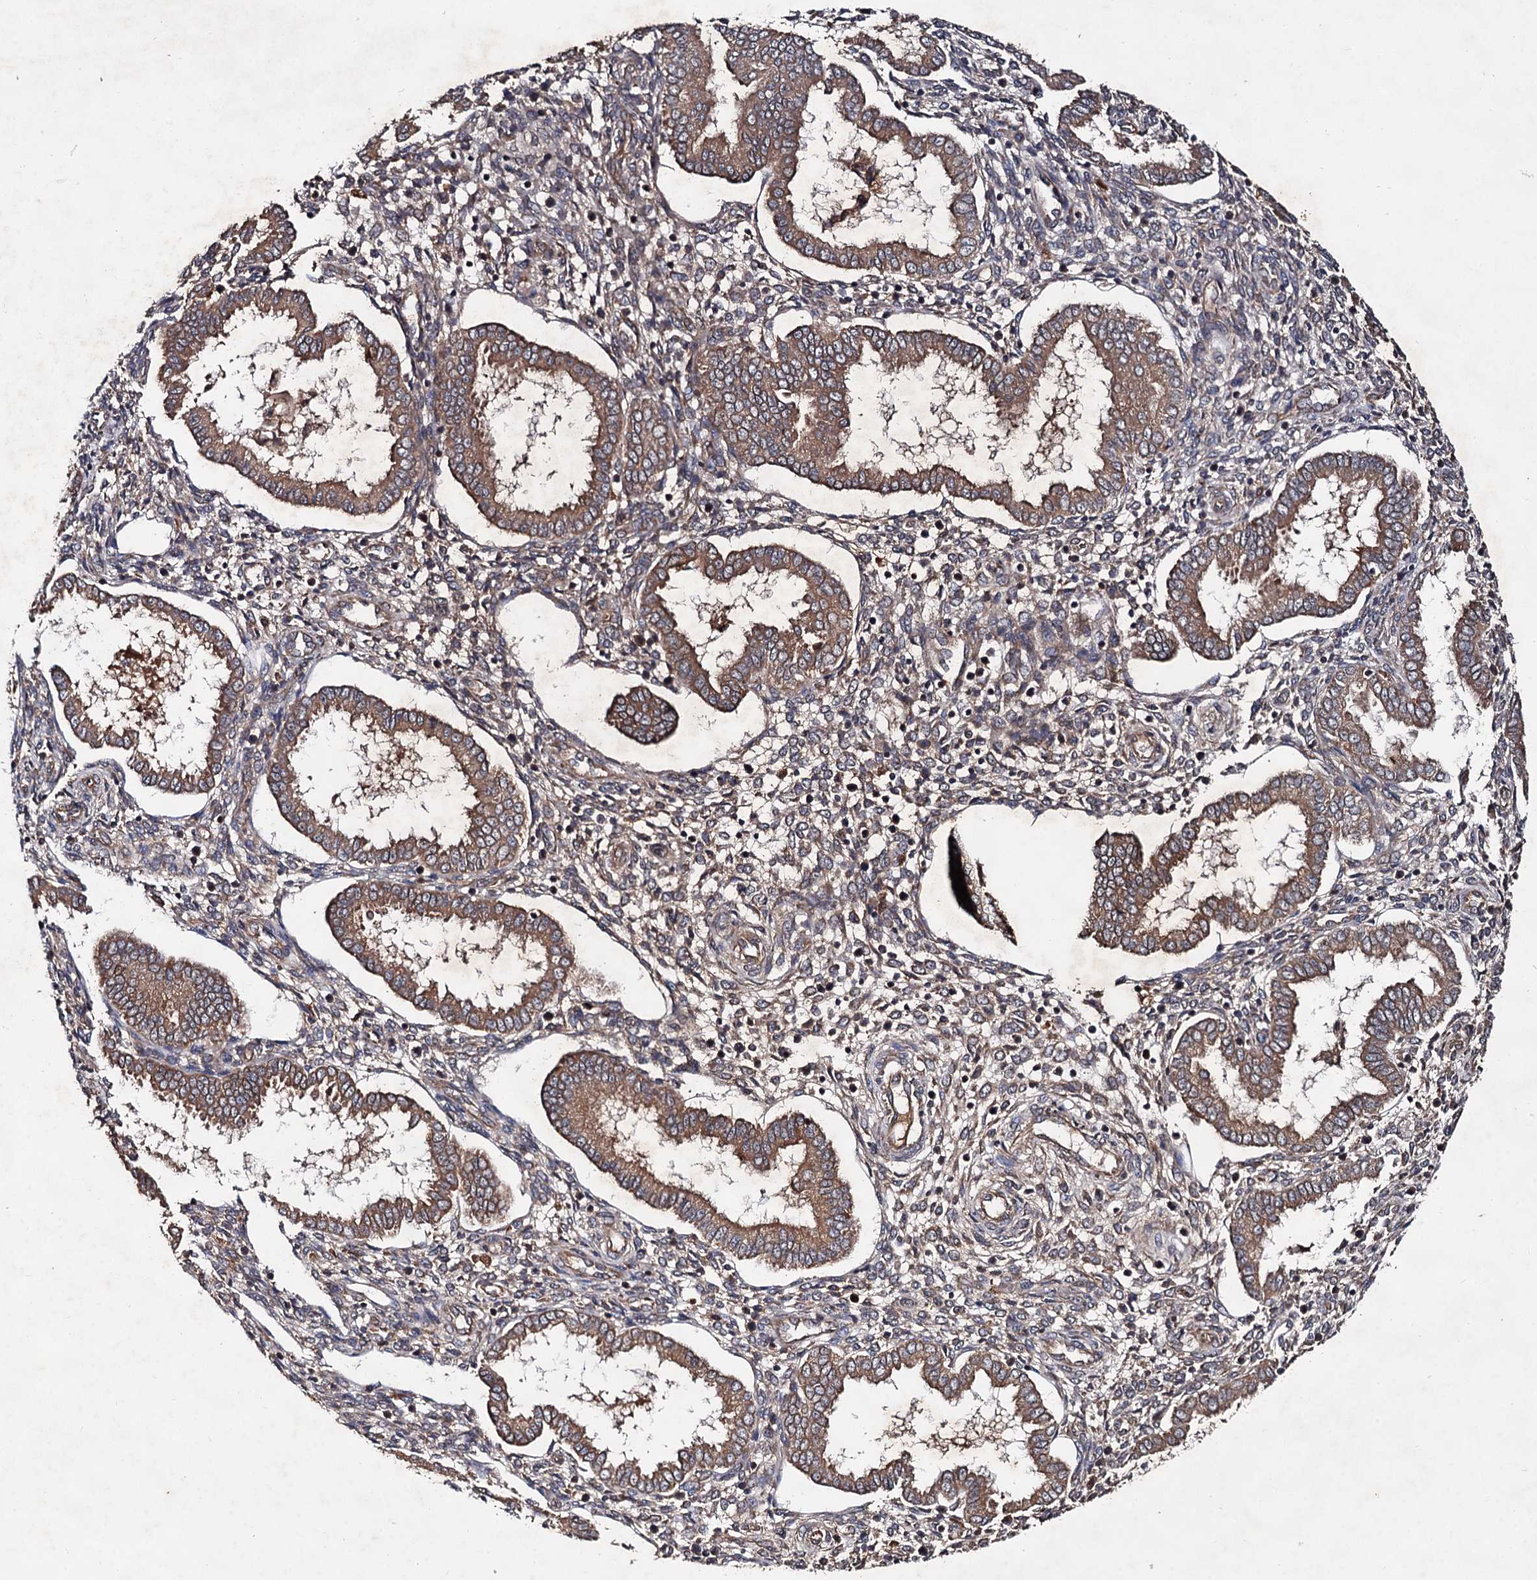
{"staining": {"intensity": "weak", "quantity": "25%-75%", "location": "cytoplasmic/membranous"}, "tissue": "endometrium", "cell_type": "Cells in endometrial stroma", "image_type": "normal", "snomed": [{"axis": "morphology", "description": "Normal tissue, NOS"}, {"axis": "topography", "description": "Endometrium"}], "caption": "Endometrium stained for a protein (brown) displays weak cytoplasmic/membranous positive staining in approximately 25%-75% of cells in endometrial stroma.", "gene": "TEX9", "patient": {"sex": "female", "age": 24}}